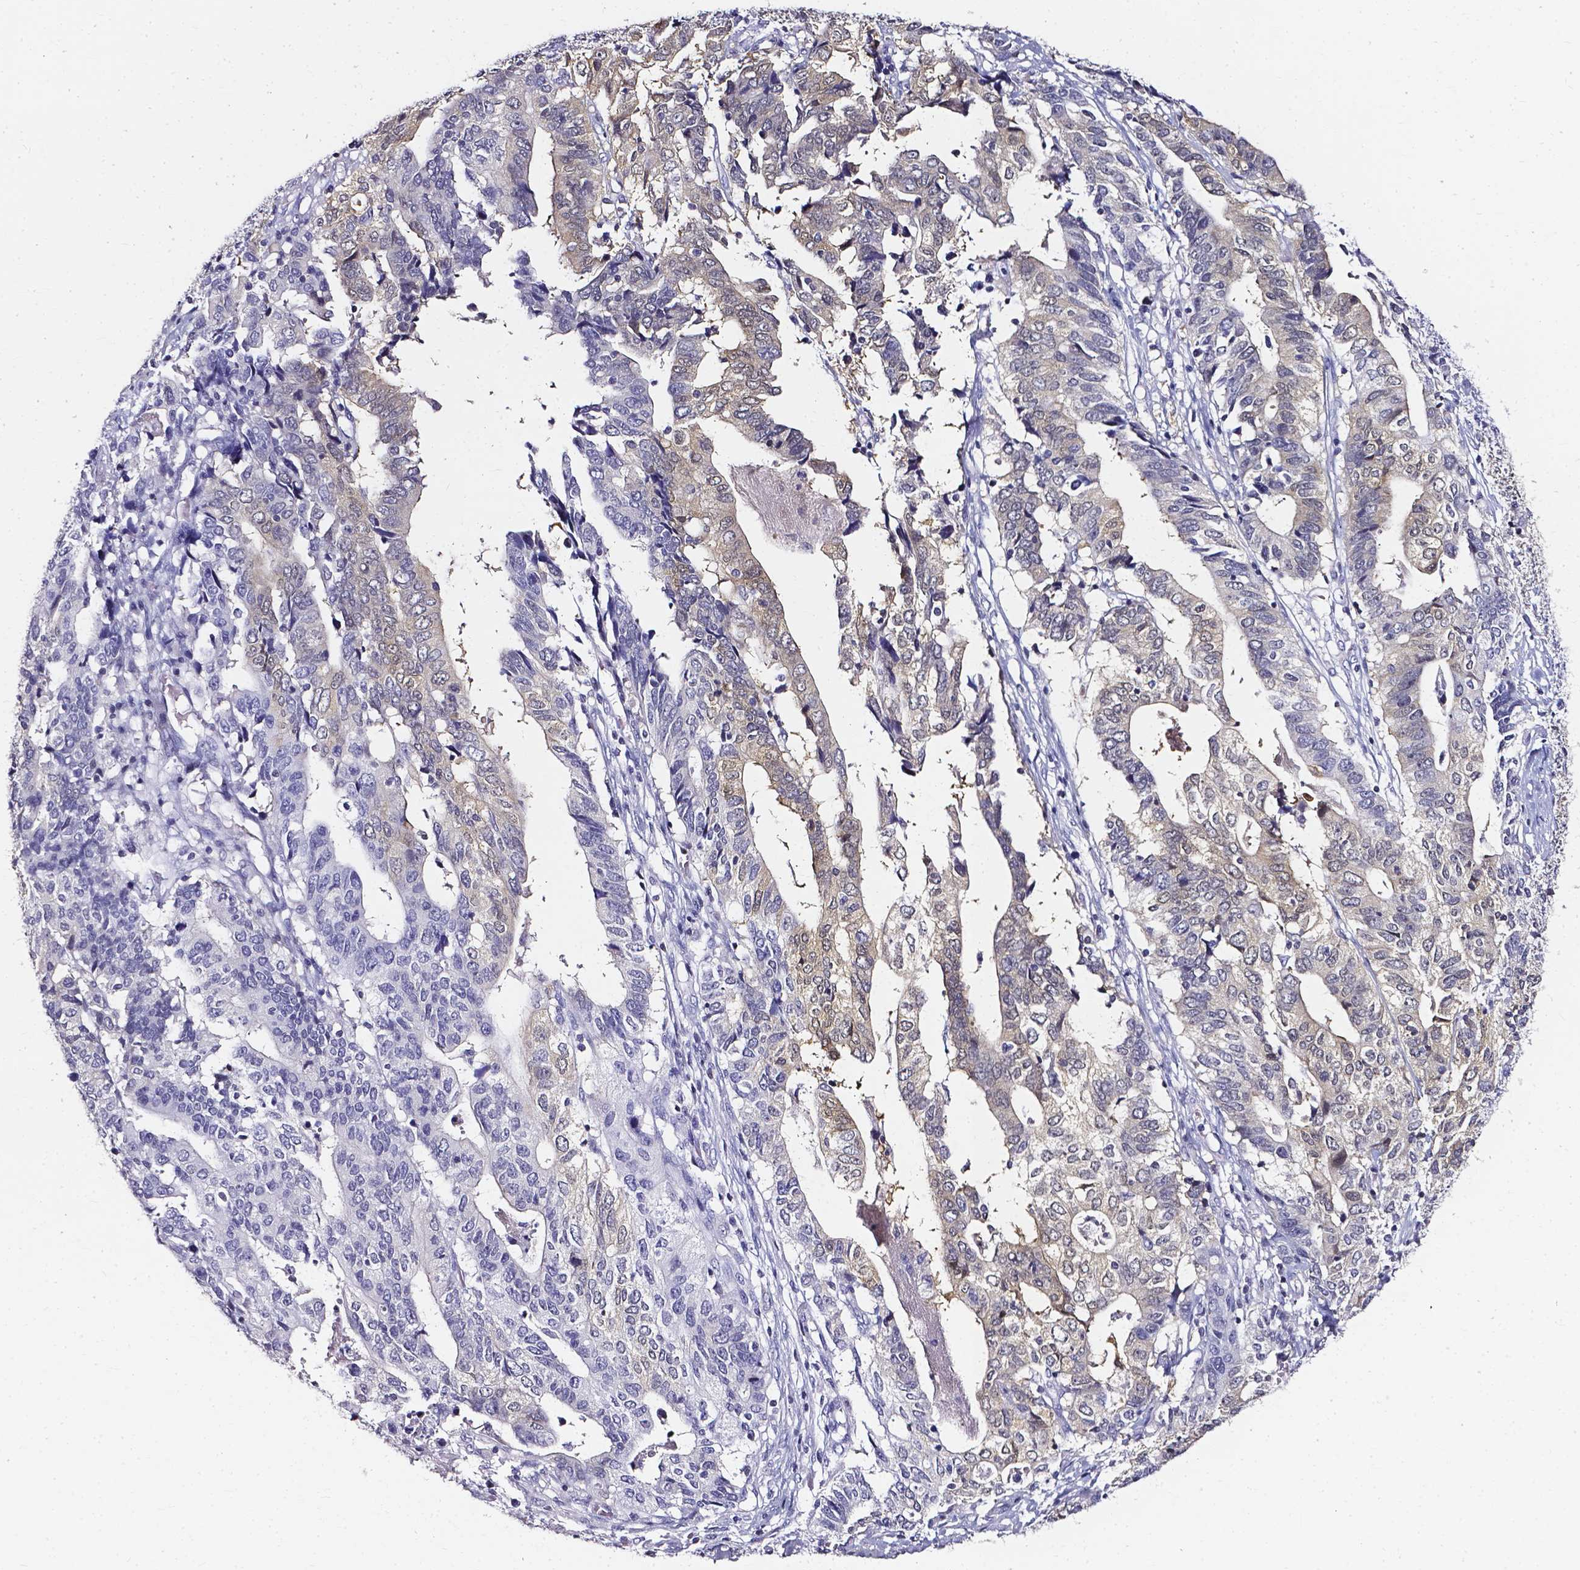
{"staining": {"intensity": "weak", "quantity": "<25%", "location": "cytoplasmic/membranous"}, "tissue": "stomach cancer", "cell_type": "Tumor cells", "image_type": "cancer", "snomed": [{"axis": "morphology", "description": "Adenocarcinoma, NOS"}, {"axis": "topography", "description": "Stomach, upper"}], "caption": "This is an immunohistochemistry photomicrograph of human stomach cancer. There is no expression in tumor cells.", "gene": "AKR1B10", "patient": {"sex": "female", "age": 67}}